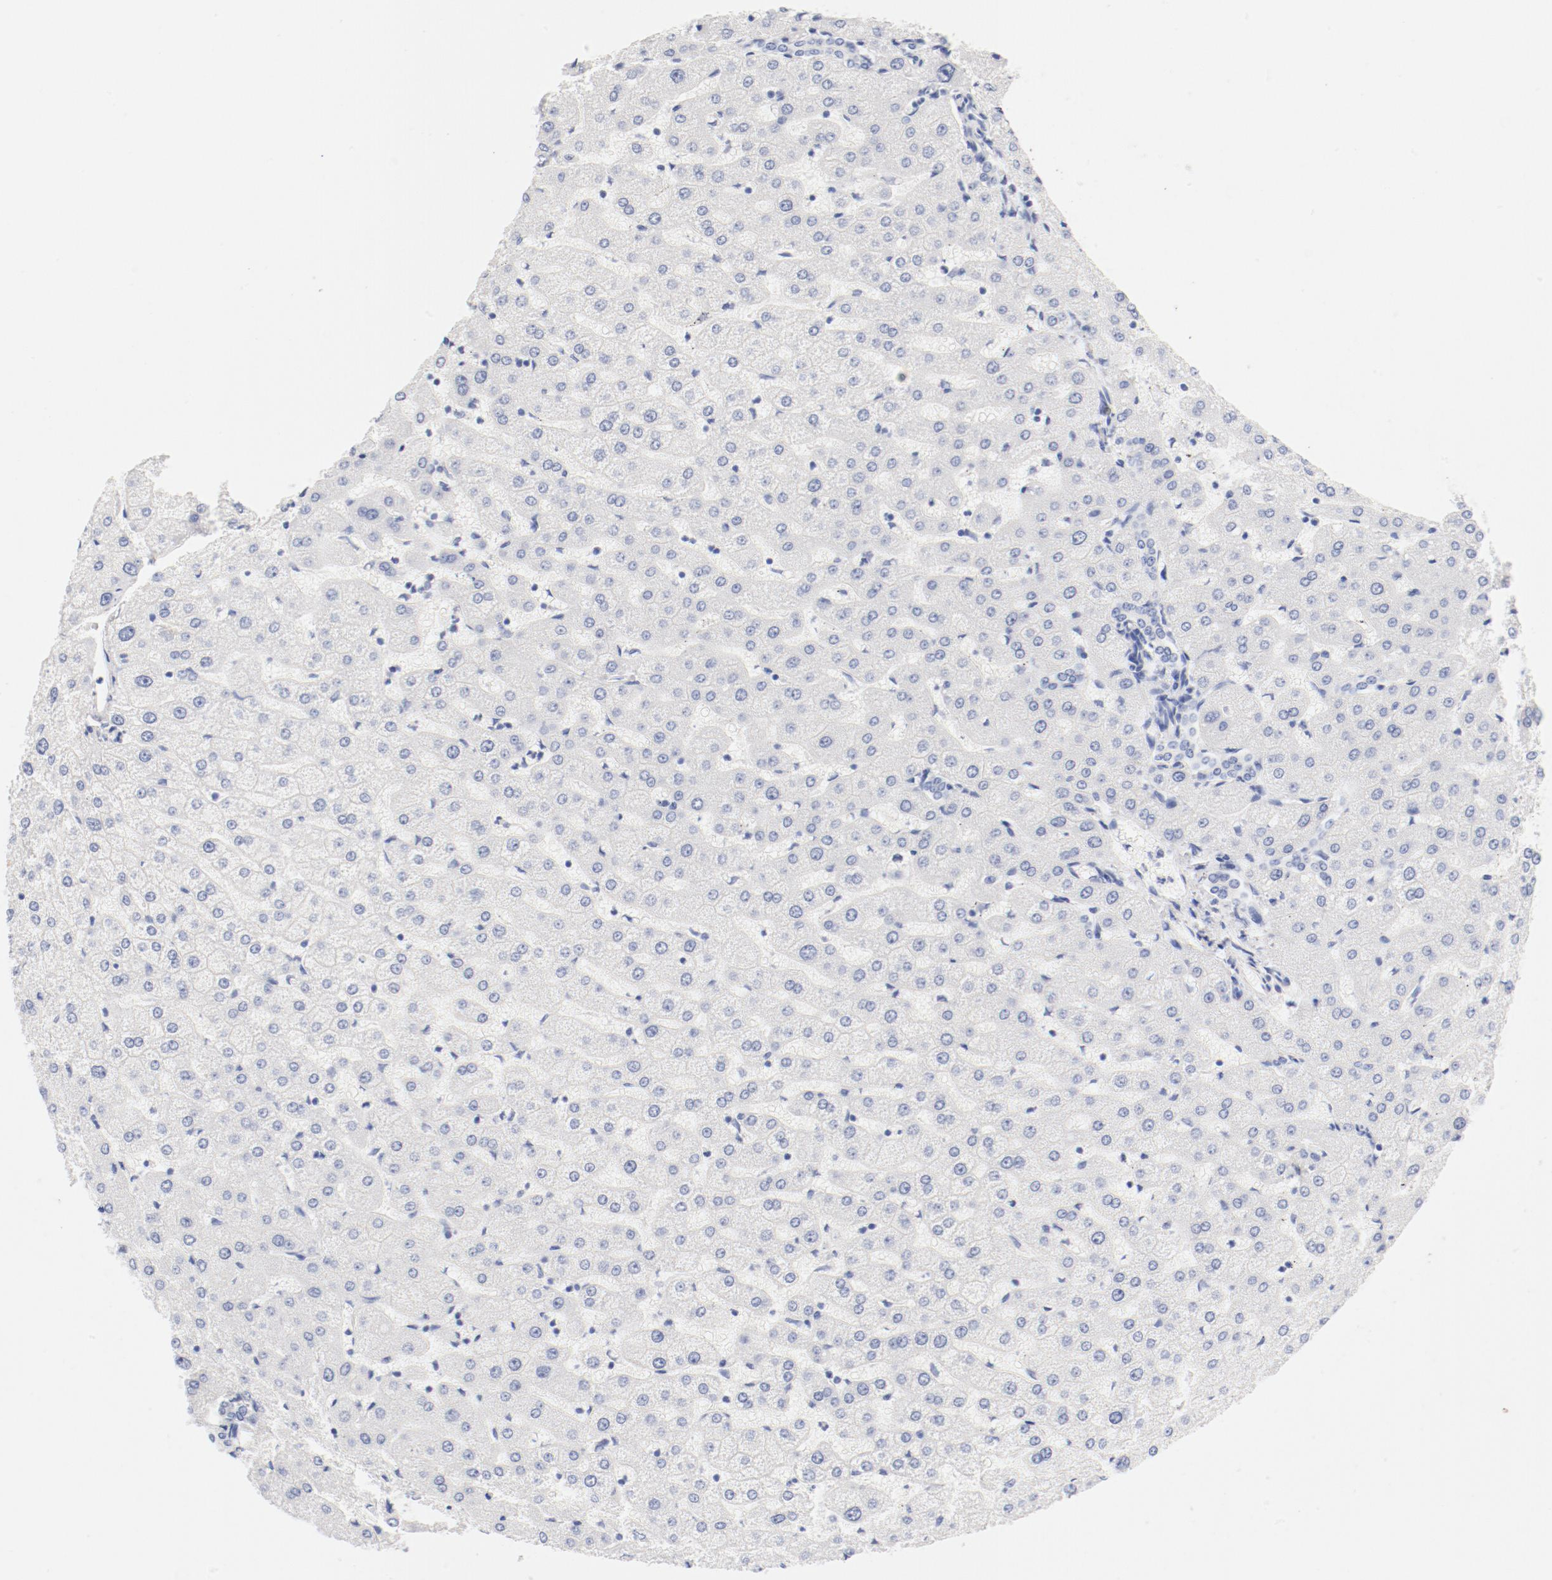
{"staining": {"intensity": "negative", "quantity": "none", "location": "none"}, "tissue": "liver", "cell_type": "Cholangiocytes", "image_type": "normal", "snomed": [{"axis": "morphology", "description": "Normal tissue, NOS"}, {"axis": "morphology", "description": "Fibrosis, NOS"}, {"axis": "topography", "description": "Liver"}], "caption": "Photomicrograph shows no significant protein expression in cholangiocytes of normal liver.", "gene": "HOMER1", "patient": {"sex": "female", "age": 29}}